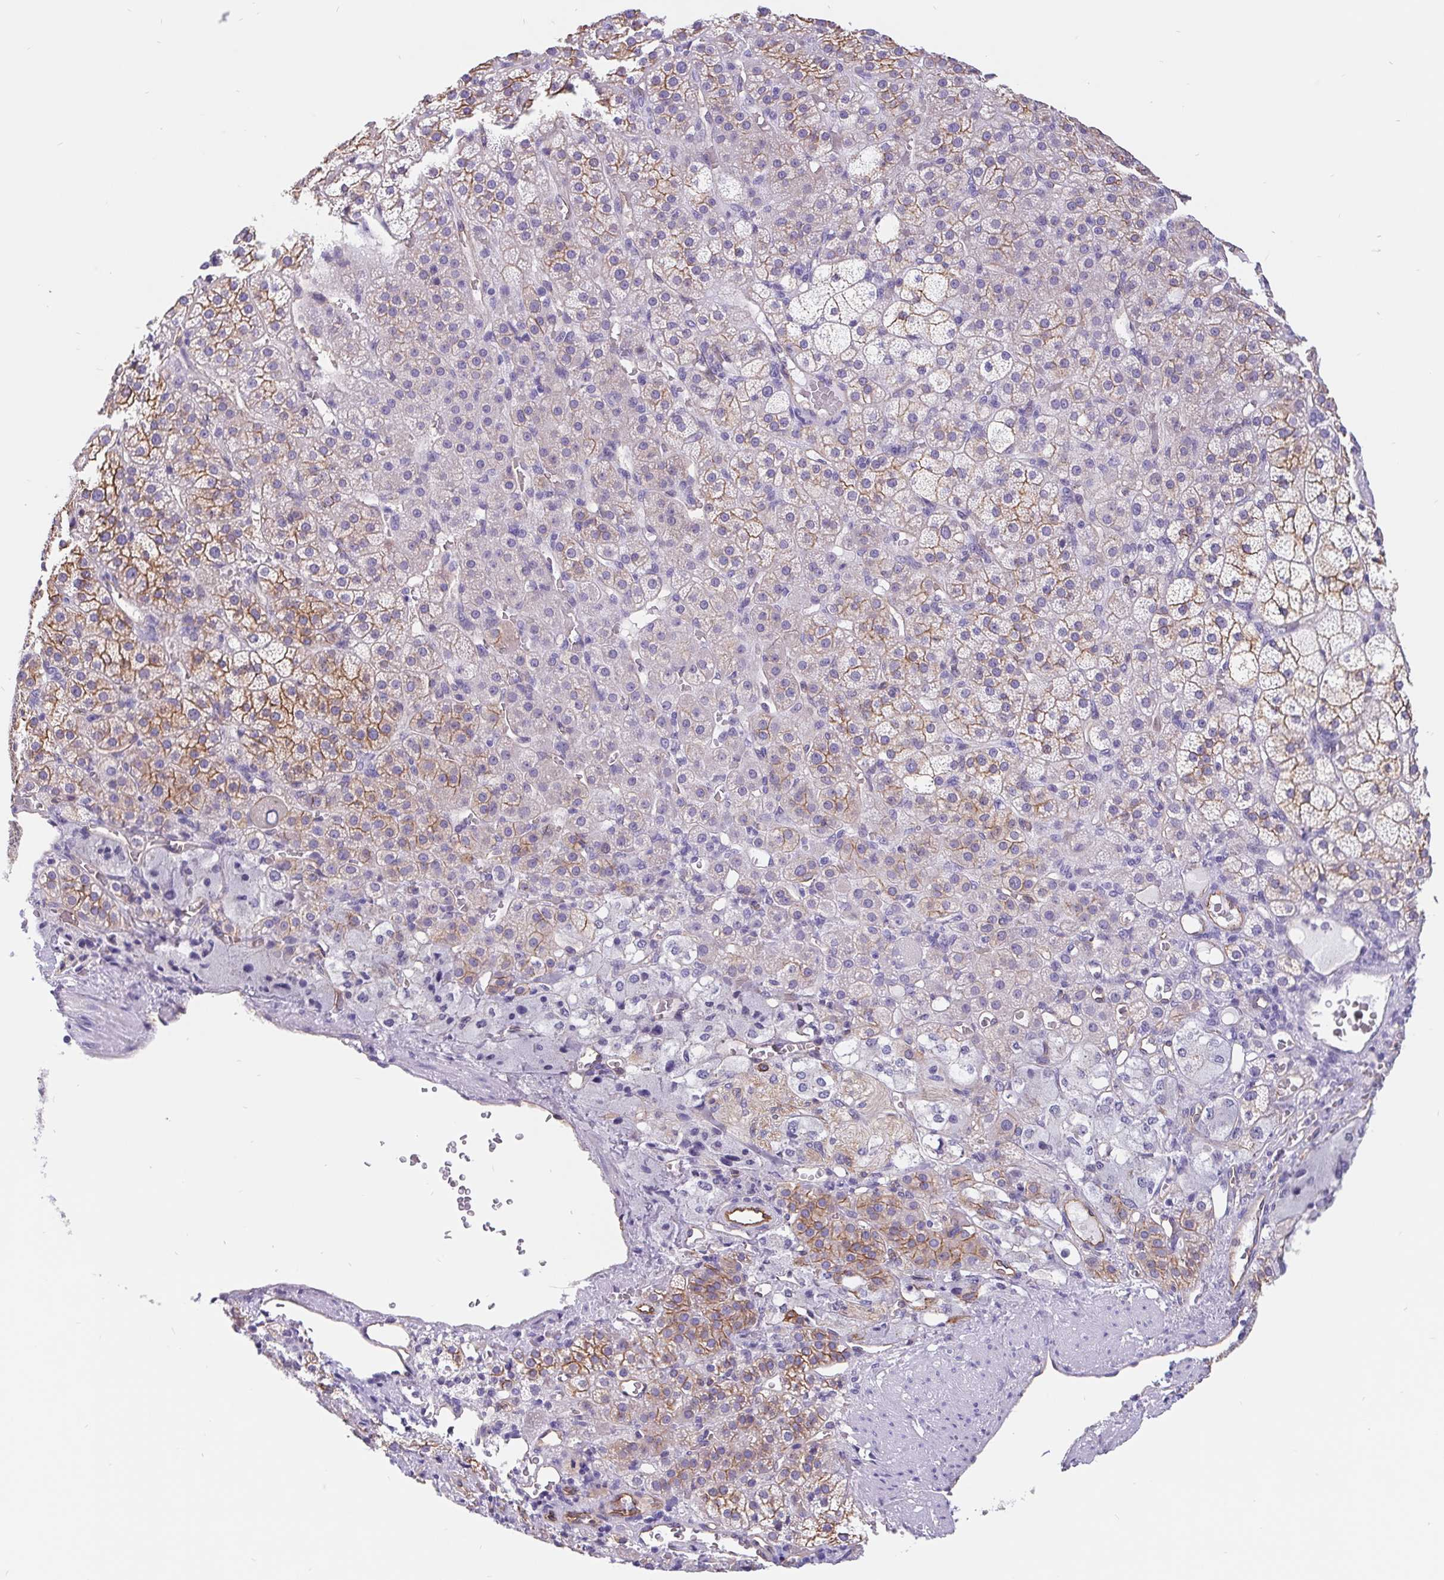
{"staining": {"intensity": "moderate", "quantity": "25%-75%", "location": "cytoplasmic/membranous"}, "tissue": "adrenal gland", "cell_type": "Glandular cells", "image_type": "normal", "snomed": [{"axis": "morphology", "description": "Normal tissue, NOS"}, {"axis": "topography", "description": "Adrenal gland"}], "caption": "An image of human adrenal gland stained for a protein reveals moderate cytoplasmic/membranous brown staining in glandular cells.", "gene": "LIMCH1", "patient": {"sex": "female", "age": 60}}